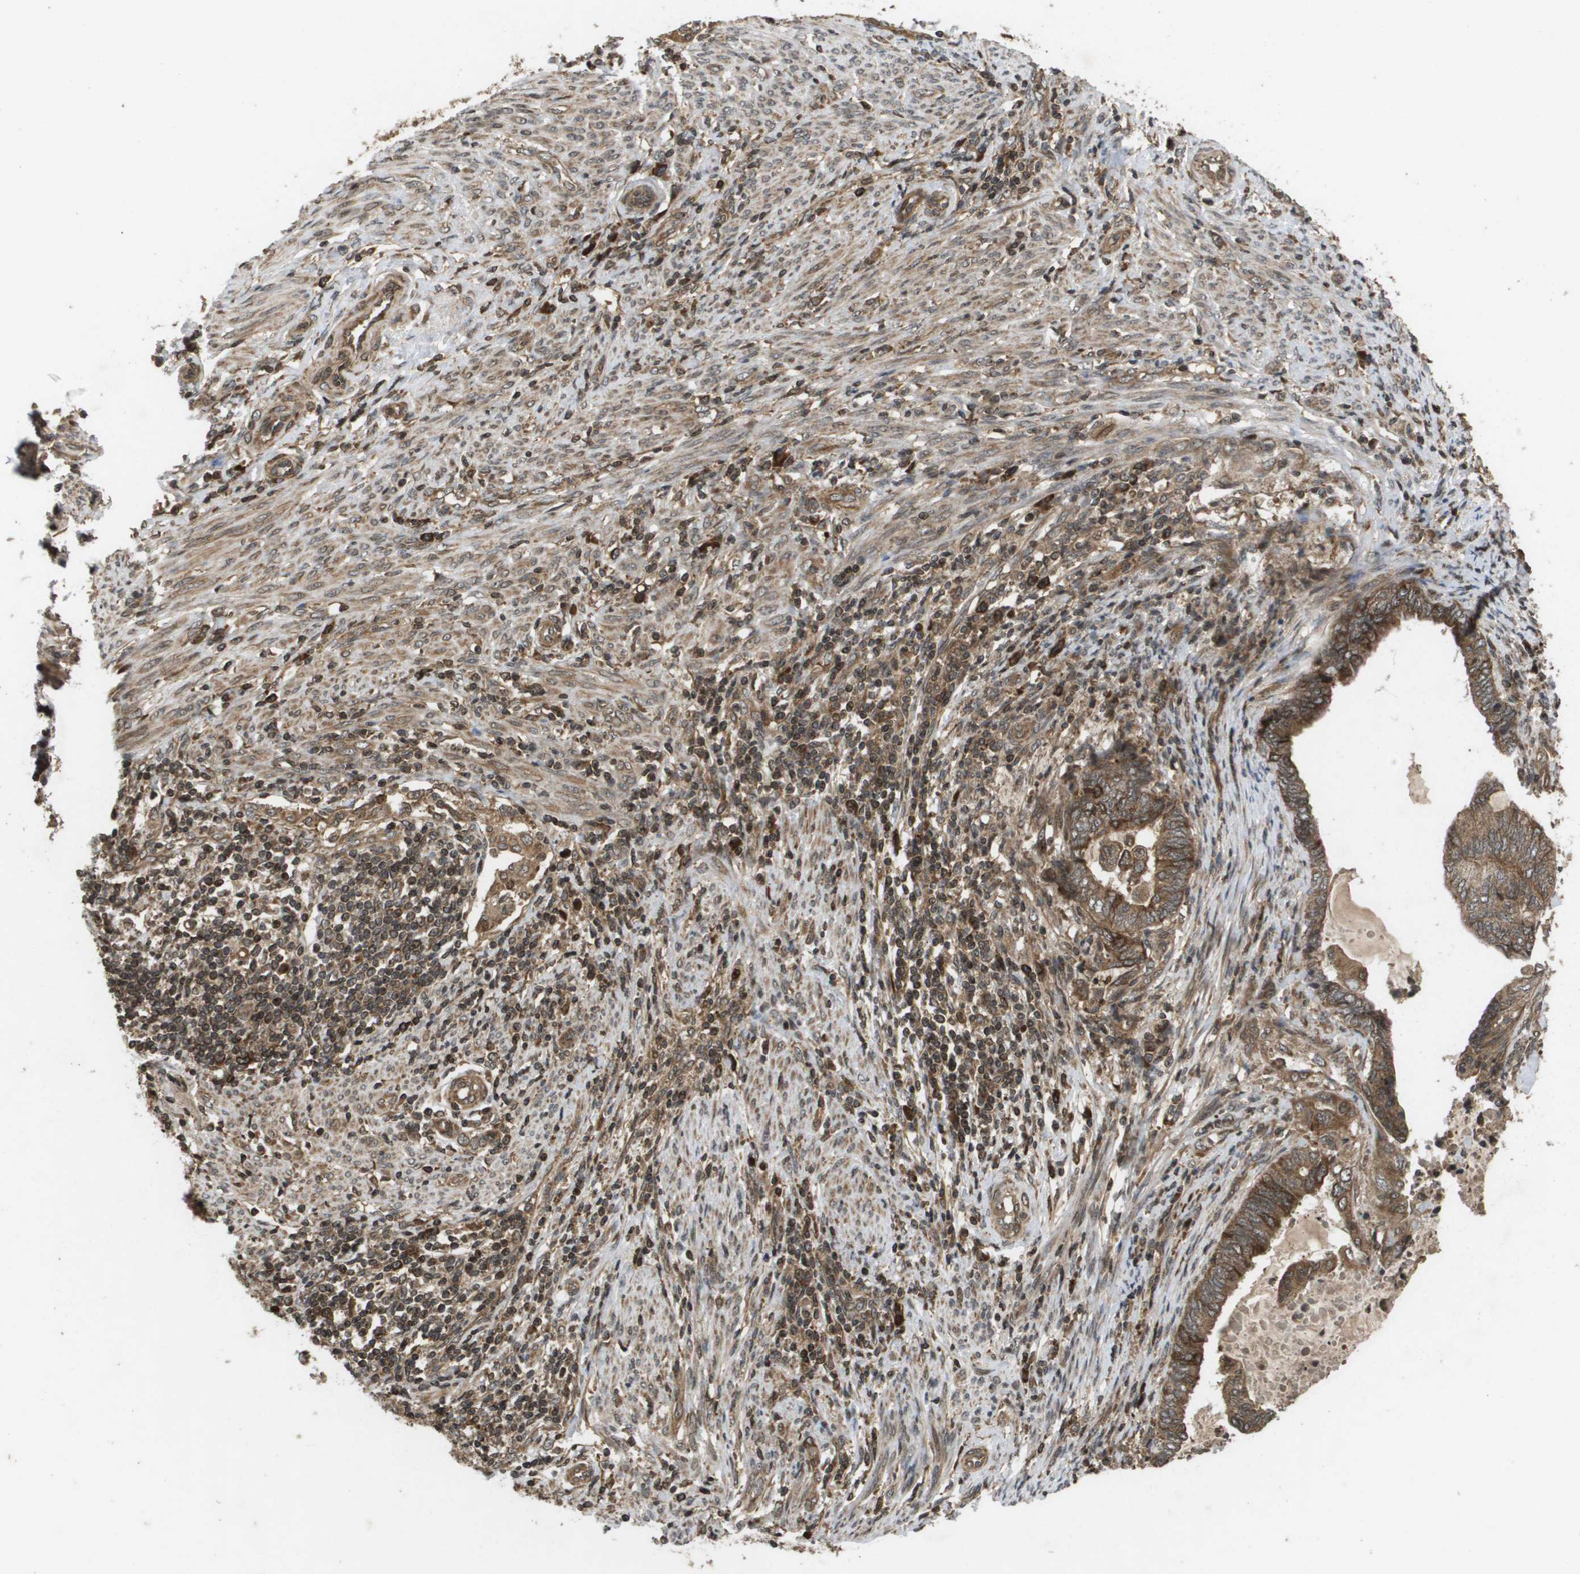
{"staining": {"intensity": "moderate", "quantity": ">75%", "location": "cytoplasmic/membranous"}, "tissue": "endometrial cancer", "cell_type": "Tumor cells", "image_type": "cancer", "snomed": [{"axis": "morphology", "description": "Adenocarcinoma, NOS"}, {"axis": "topography", "description": "Uterus"}, {"axis": "topography", "description": "Endometrium"}], "caption": "Protein expression analysis of endometrial adenocarcinoma reveals moderate cytoplasmic/membranous positivity in approximately >75% of tumor cells.", "gene": "KIF11", "patient": {"sex": "female", "age": 70}}